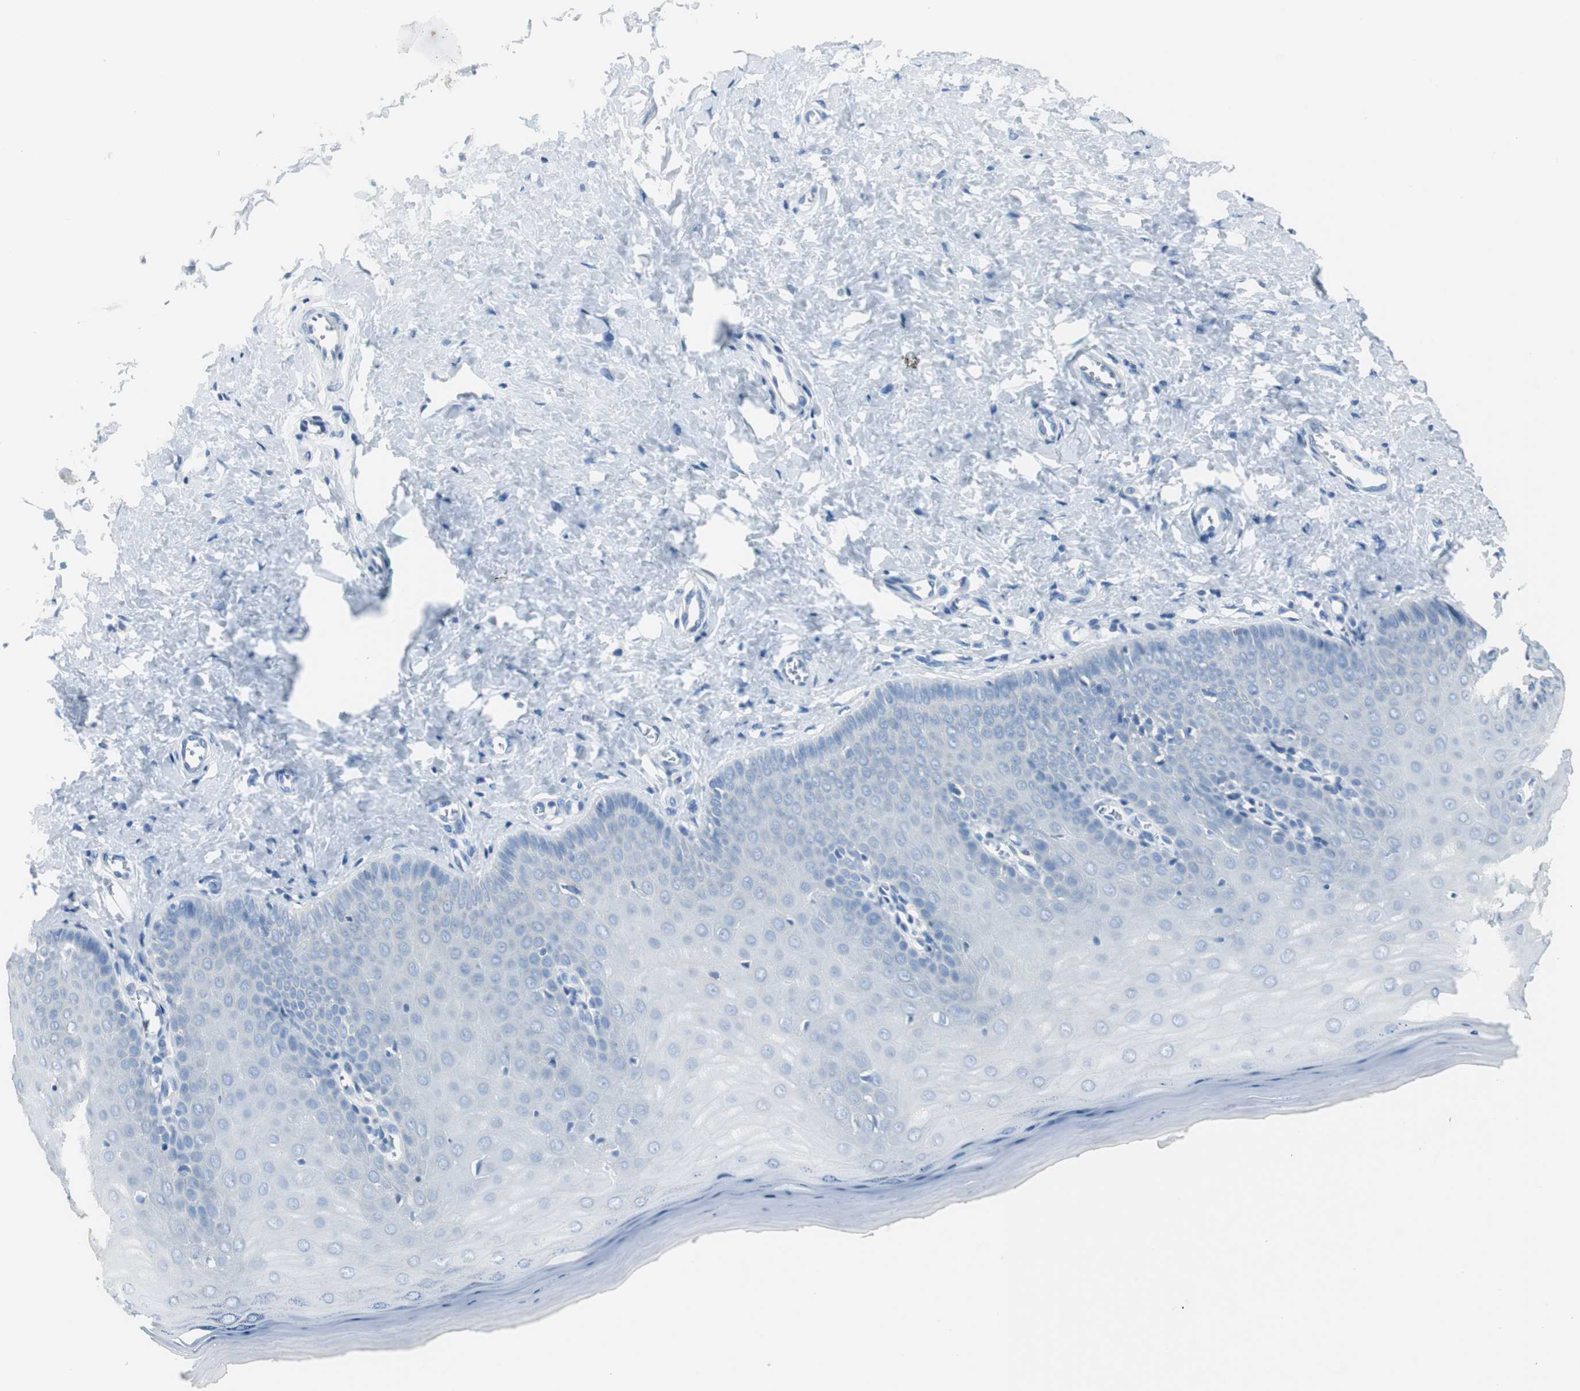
{"staining": {"intensity": "negative", "quantity": "none", "location": "none"}, "tissue": "cervix", "cell_type": "Squamous epithelial cells", "image_type": "normal", "snomed": [{"axis": "morphology", "description": "Normal tissue, NOS"}, {"axis": "topography", "description": "Cervix"}], "caption": "IHC of unremarkable cervix demonstrates no staining in squamous epithelial cells.", "gene": "FBP1", "patient": {"sex": "female", "age": 55}}